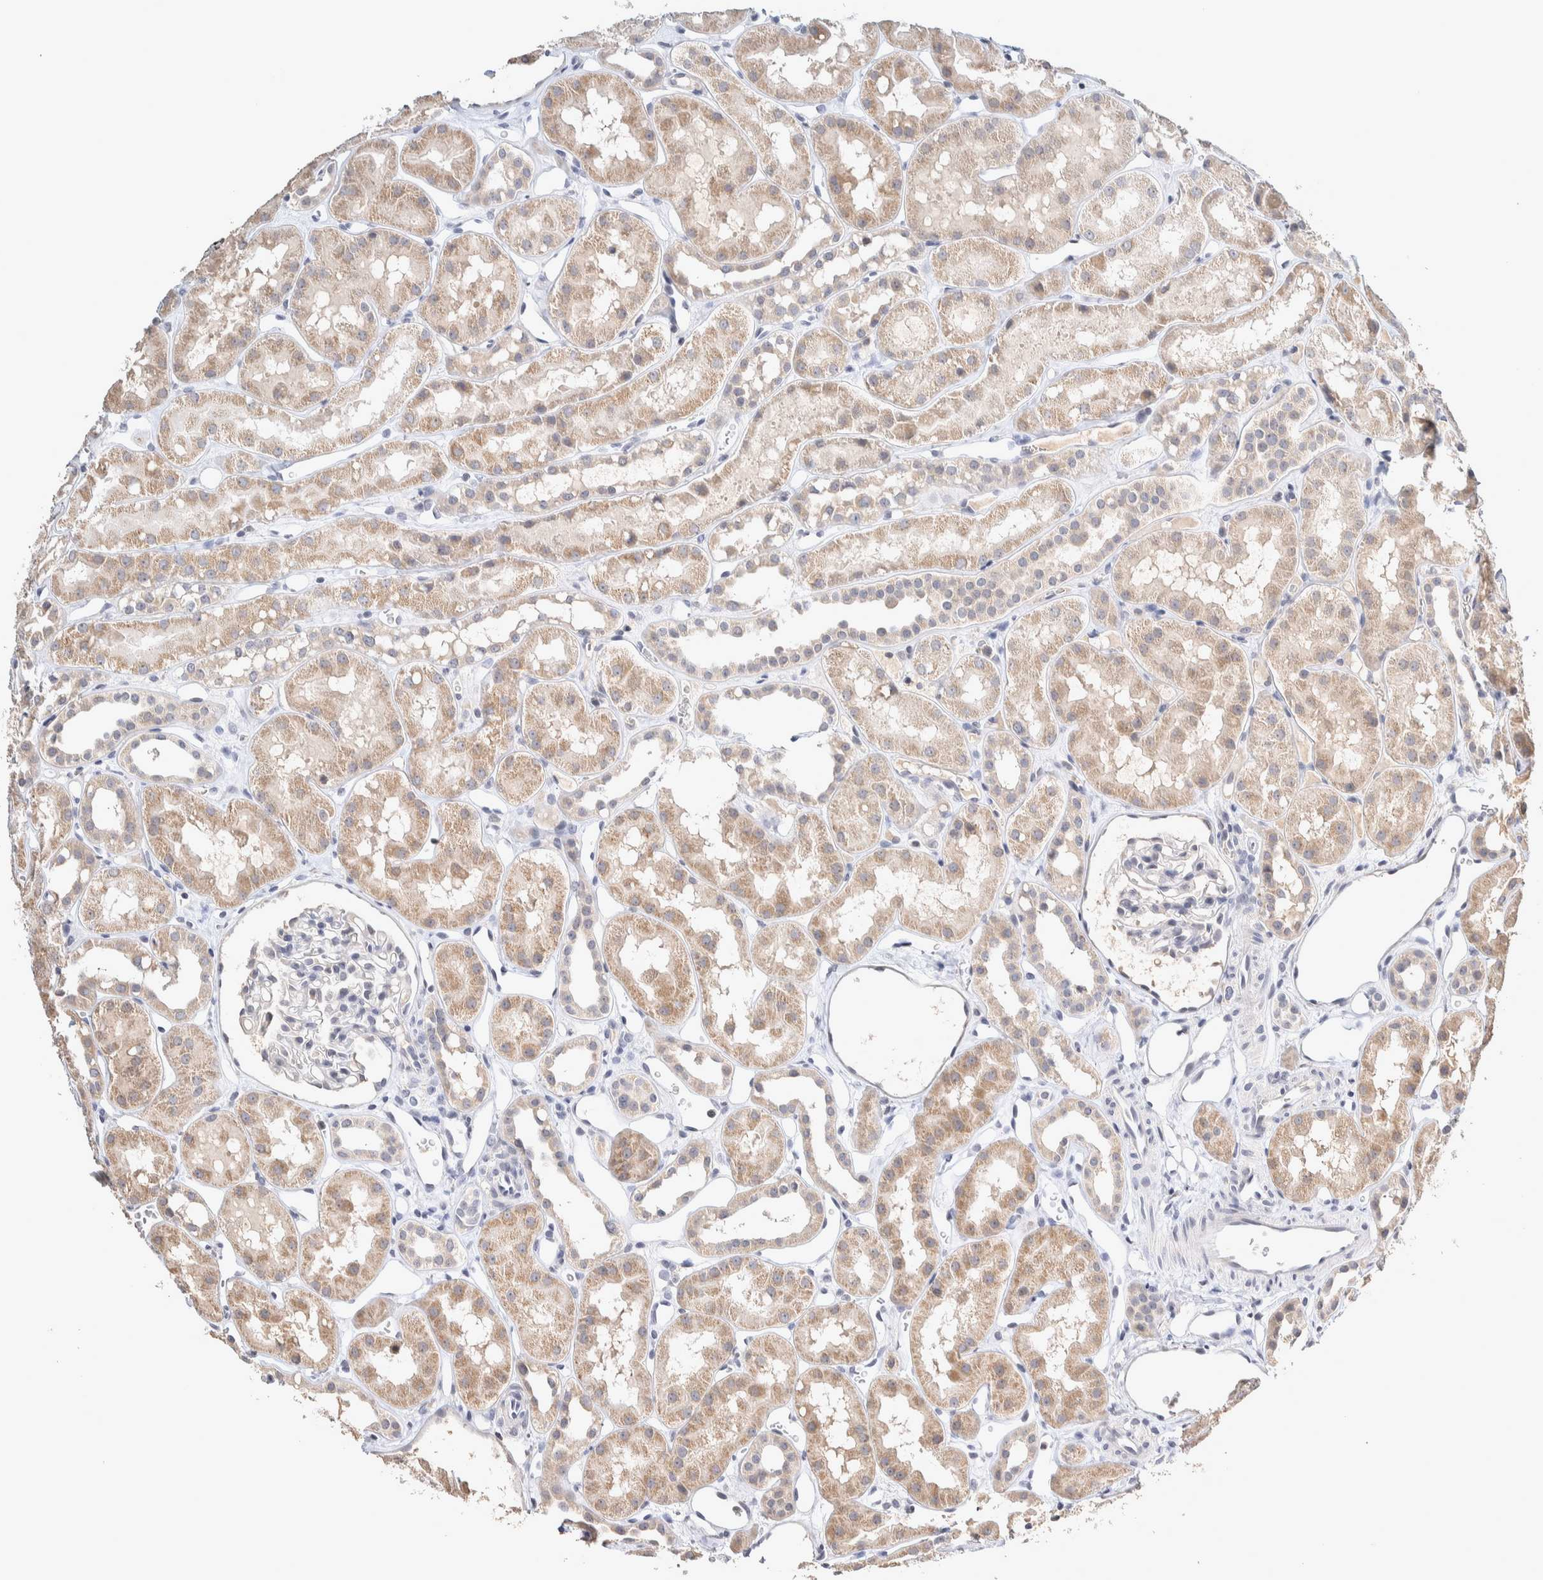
{"staining": {"intensity": "negative", "quantity": "none", "location": "none"}, "tissue": "kidney", "cell_type": "Cells in glomeruli", "image_type": "normal", "snomed": [{"axis": "morphology", "description": "Normal tissue, NOS"}, {"axis": "topography", "description": "Kidney"}], "caption": "Protein analysis of unremarkable kidney reveals no significant staining in cells in glomeruli.", "gene": "CRAT", "patient": {"sex": "male", "age": 16}}